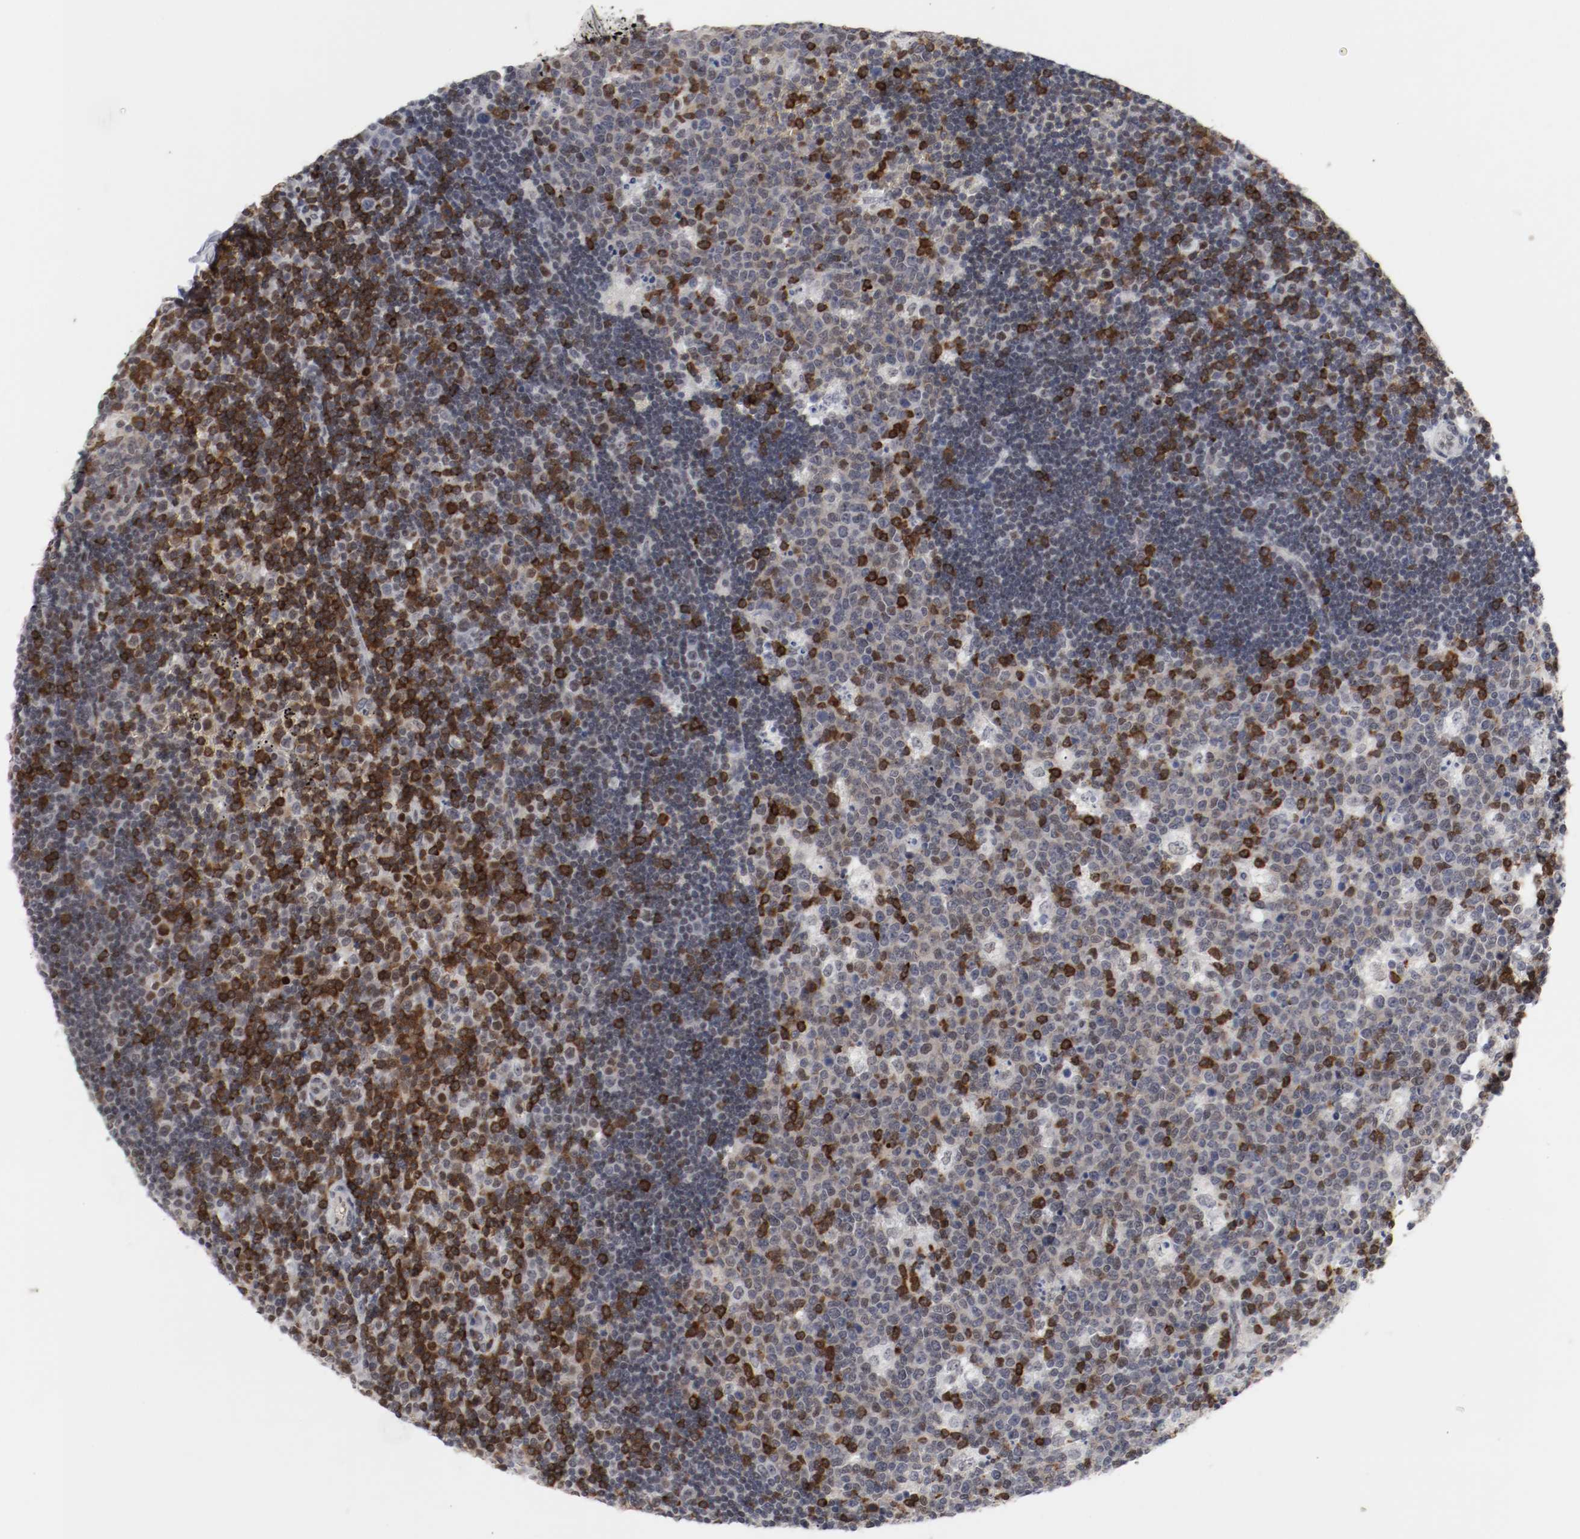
{"staining": {"intensity": "strong", "quantity": "<25%", "location": "cytoplasmic/membranous"}, "tissue": "lymph node", "cell_type": "Germinal center cells", "image_type": "normal", "snomed": [{"axis": "morphology", "description": "Normal tissue, NOS"}, {"axis": "topography", "description": "Lymph node"}, {"axis": "topography", "description": "Salivary gland"}], "caption": "Immunohistochemical staining of normal human lymph node displays medium levels of strong cytoplasmic/membranous positivity in approximately <25% of germinal center cells.", "gene": "JUND", "patient": {"sex": "male", "age": 8}}